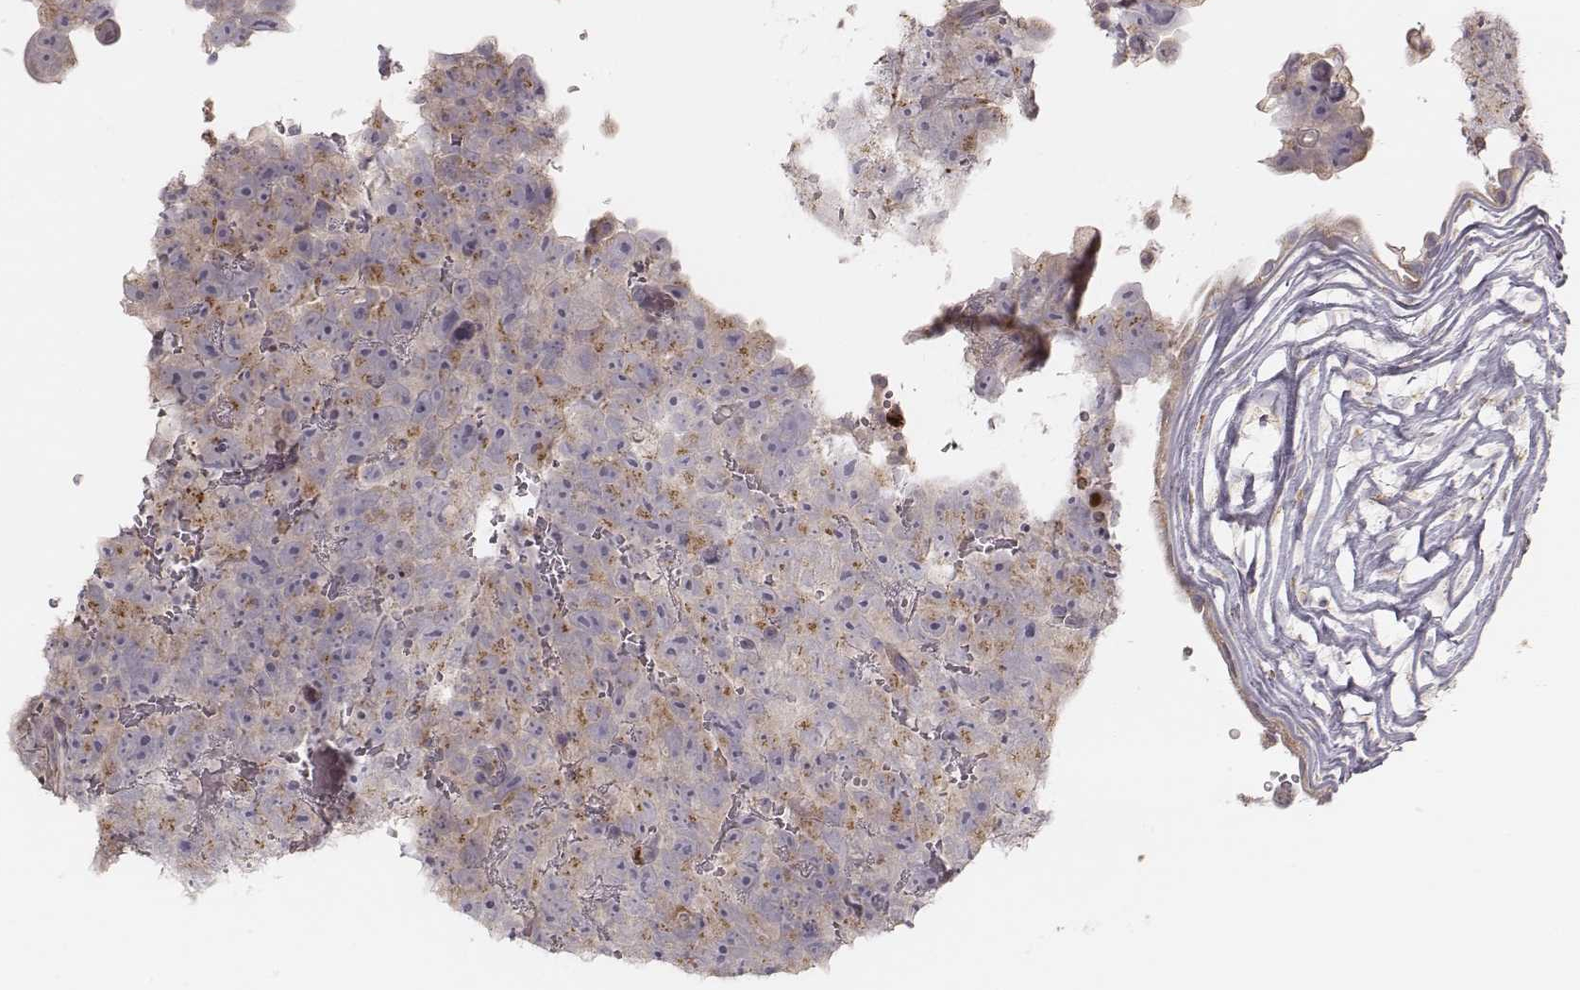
{"staining": {"intensity": "moderate", "quantity": "<25%", "location": "cytoplasmic/membranous"}, "tissue": "testis cancer", "cell_type": "Tumor cells", "image_type": "cancer", "snomed": [{"axis": "morphology", "description": "Normal tissue, NOS"}, {"axis": "morphology", "description": "Carcinoma, Embryonal, NOS"}, {"axis": "topography", "description": "Testis"}, {"axis": "topography", "description": "Epididymis"}], "caption": "Human embryonal carcinoma (testis) stained for a protein (brown) demonstrates moderate cytoplasmic/membranous positive positivity in about <25% of tumor cells.", "gene": "ABCA7", "patient": {"sex": "male", "age": 24}}